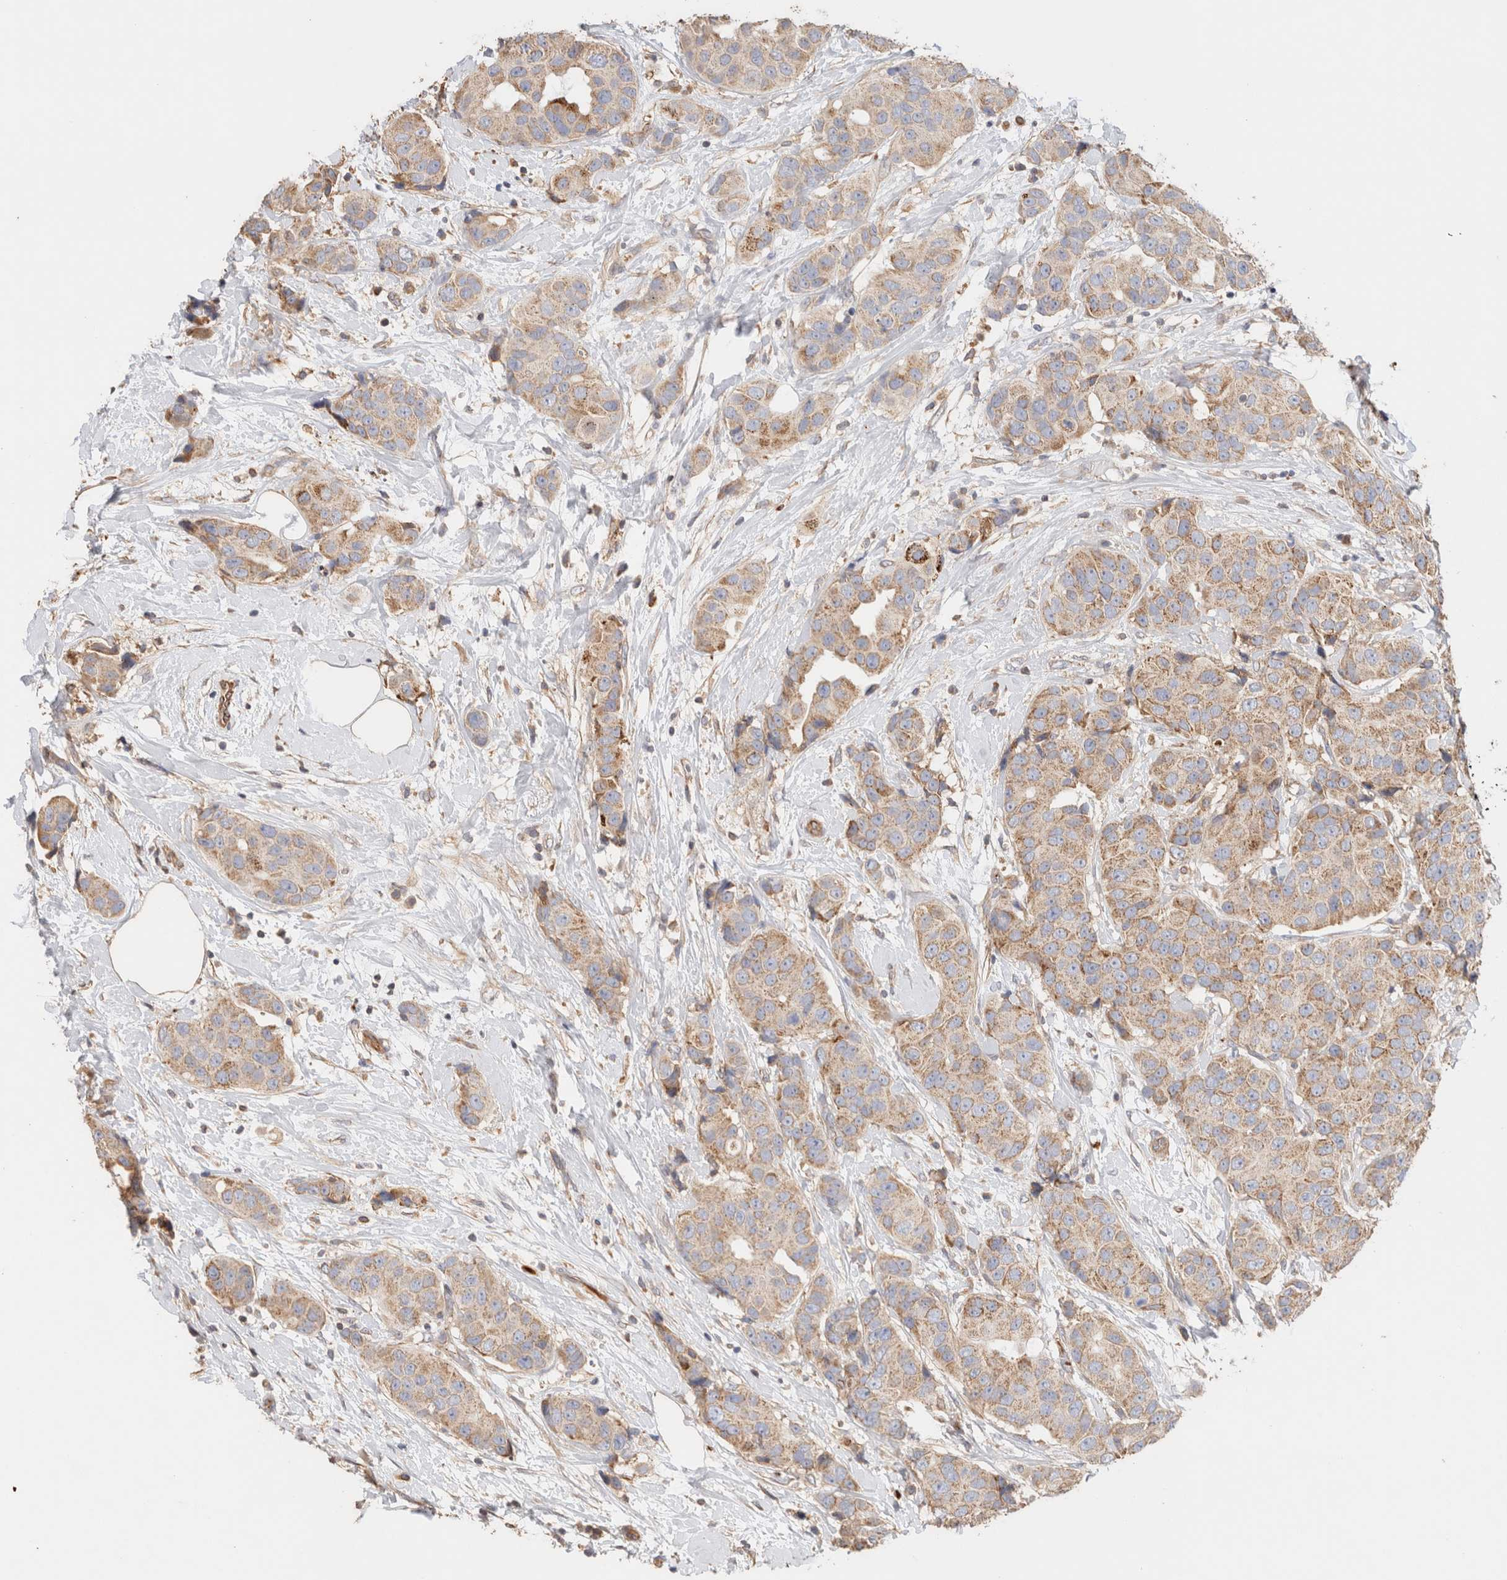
{"staining": {"intensity": "weak", "quantity": ">75%", "location": "cytoplasmic/membranous"}, "tissue": "breast cancer", "cell_type": "Tumor cells", "image_type": "cancer", "snomed": [{"axis": "morphology", "description": "Normal tissue, NOS"}, {"axis": "morphology", "description": "Duct carcinoma"}, {"axis": "topography", "description": "Breast"}], "caption": "IHC histopathology image of neoplastic tissue: human infiltrating ductal carcinoma (breast) stained using immunohistochemistry shows low levels of weak protein expression localized specifically in the cytoplasmic/membranous of tumor cells, appearing as a cytoplasmic/membranous brown color.", "gene": "PROS1", "patient": {"sex": "female", "age": 39}}